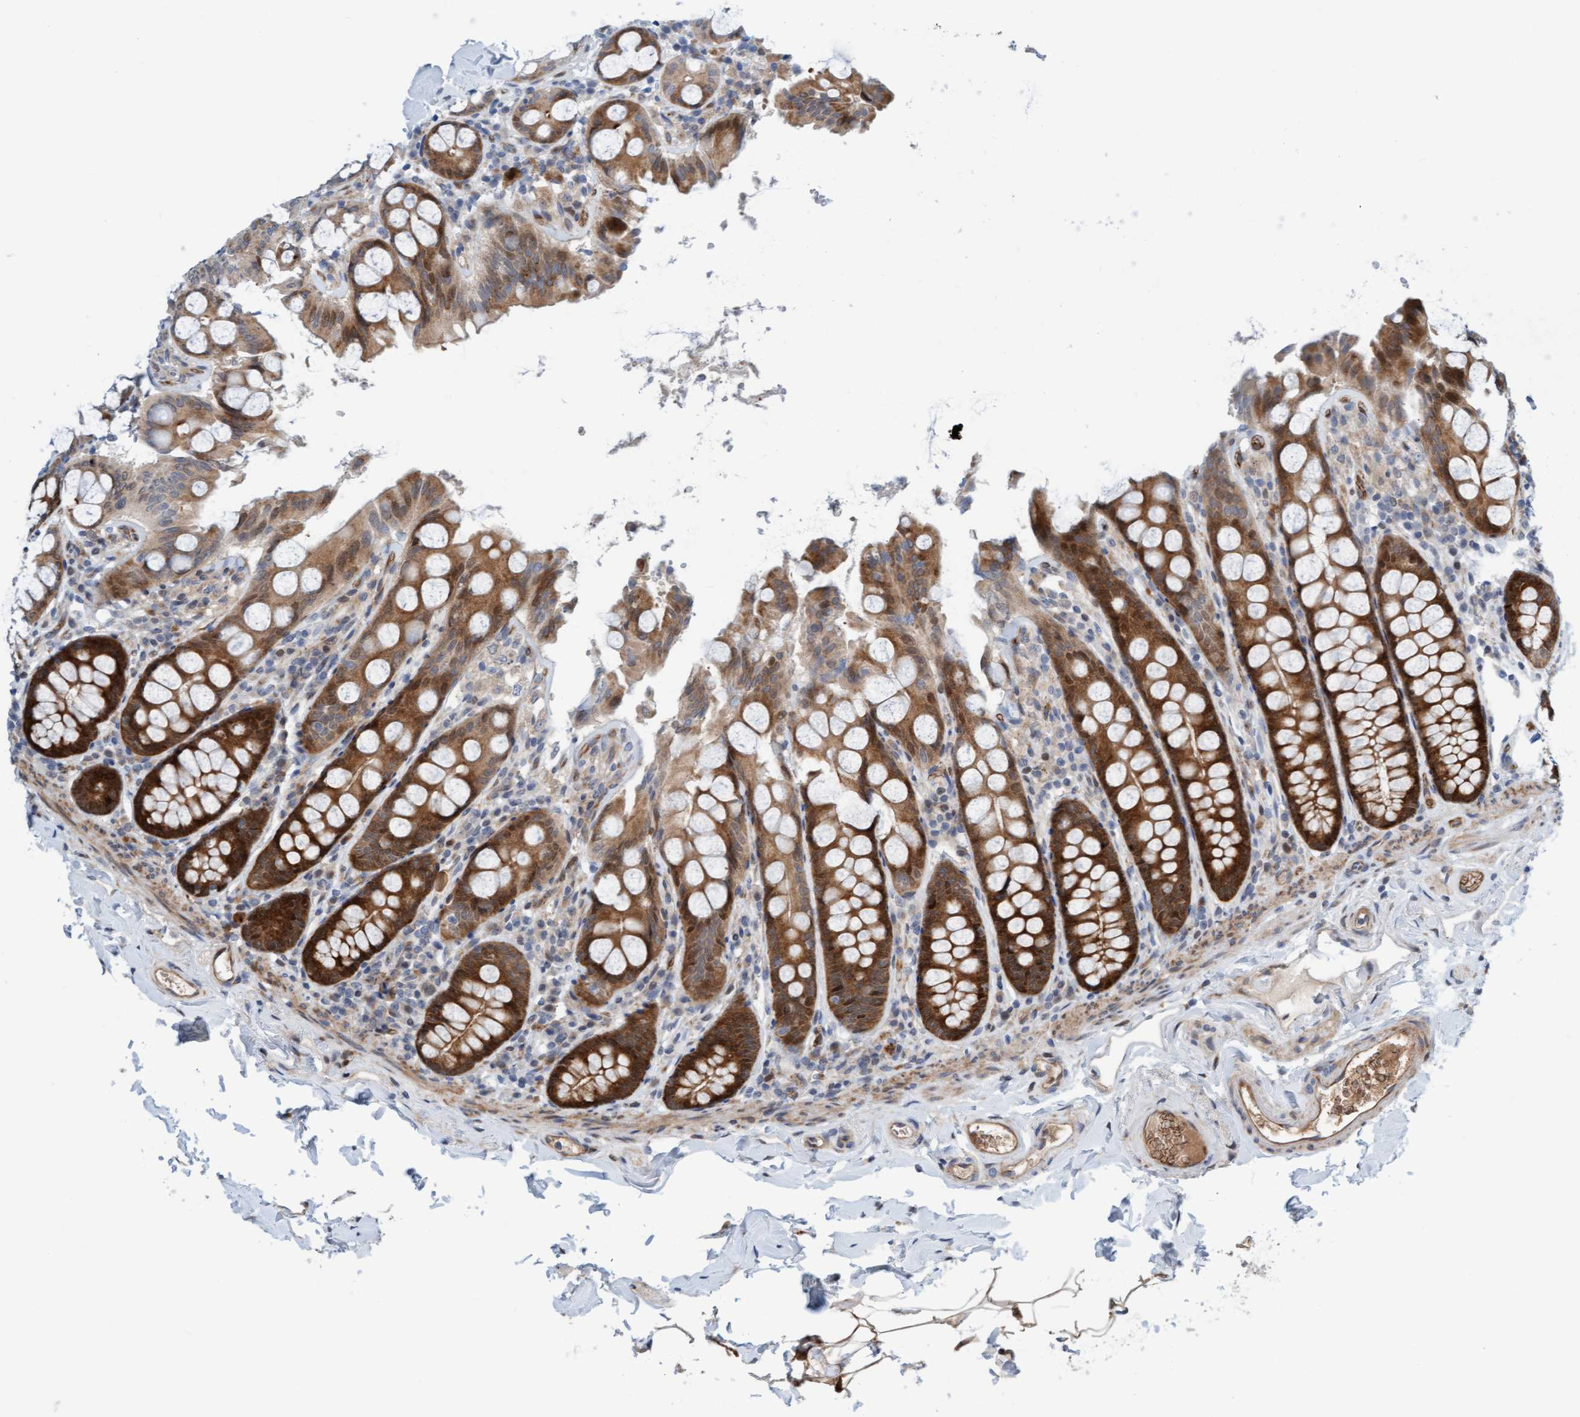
{"staining": {"intensity": "moderate", "quantity": ">75%", "location": "cytoplasmic/membranous"}, "tissue": "colon", "cell_type": "Endothelial cells", "image_type": "normal", "snomed": [{"axis": "morphology", "description": "Normal tissue, NOS"}, {"axis": "topography", "description": "Colon"}, {"axis": "topography", "description": "Peripheral nerve tissue"}], "caption": "Immunohistochemistry (IHC) histopathology image of unremarkable colon: human colon stained using IHC displays medium levels of moderate protein expression localized specifically in the cytoplasmic/membranous of endothelial cells, appearing as a cytoplasmic/membranous brown color.", "gene": "EIF4EBP1", "patient": {"sex": "female", "age": 61}}